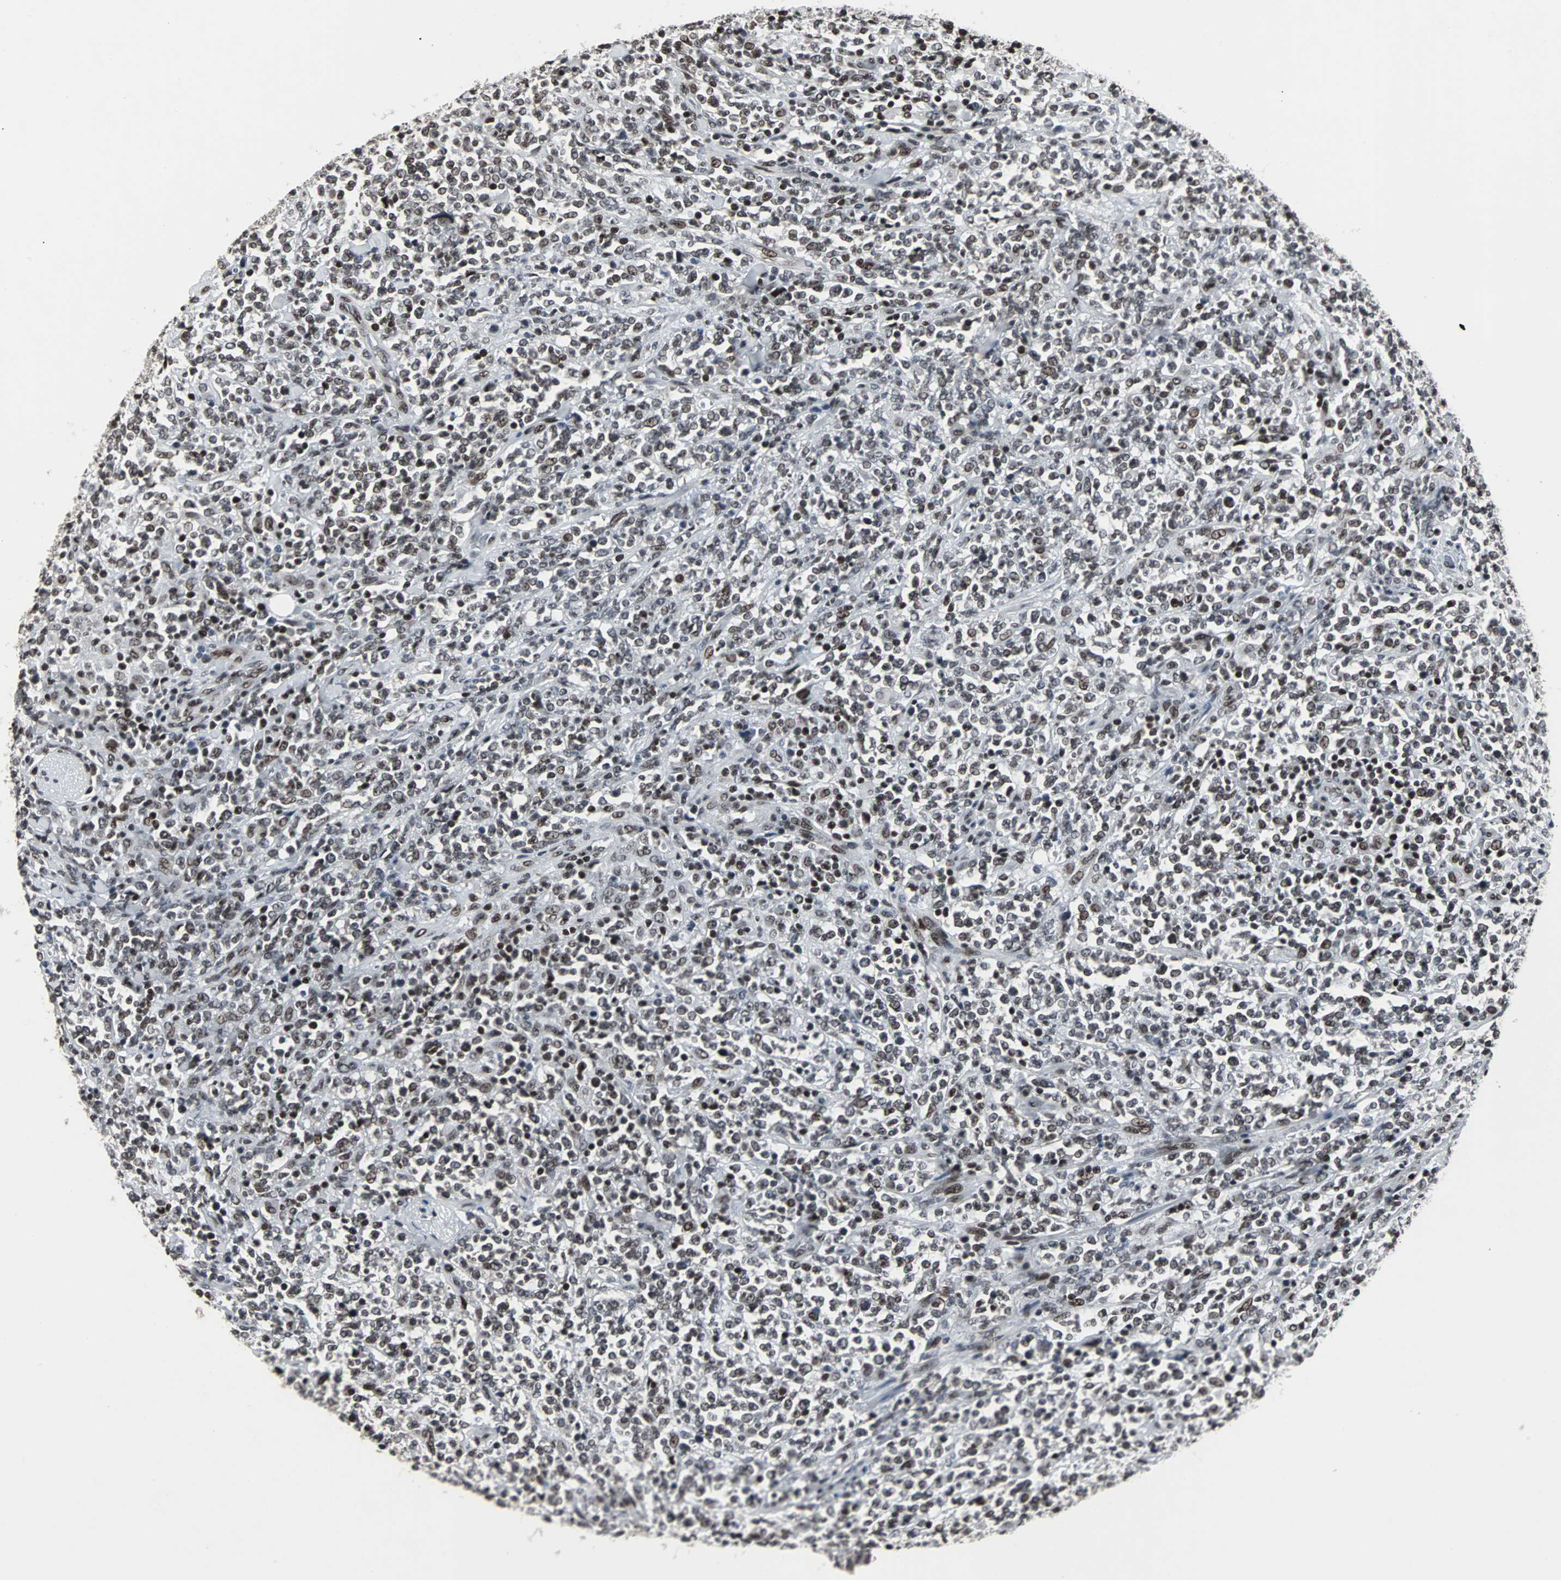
{"staining": {"intensity": "moderate", "quantity": ">75%", "location": "nuclear"}, "tissue": "lymphoma", "cell_type": "Tumor cells", "image_type": "cancer", "snomed": [{"axis": "morphology", "description": "Malignant lymphoma, non-Hodgkin's type, High grade"}, {"axis": "topography", "description": "Soft tissue"}], "caption": "IHC of human malignant lymphoma, non-Hodgkin's type (high-grade) displays medium levels of moderate nuclear expression in approximately >75% of tumor cells.", "gene": "PNKP", "patient": {"sex": "male", "age": 18}}